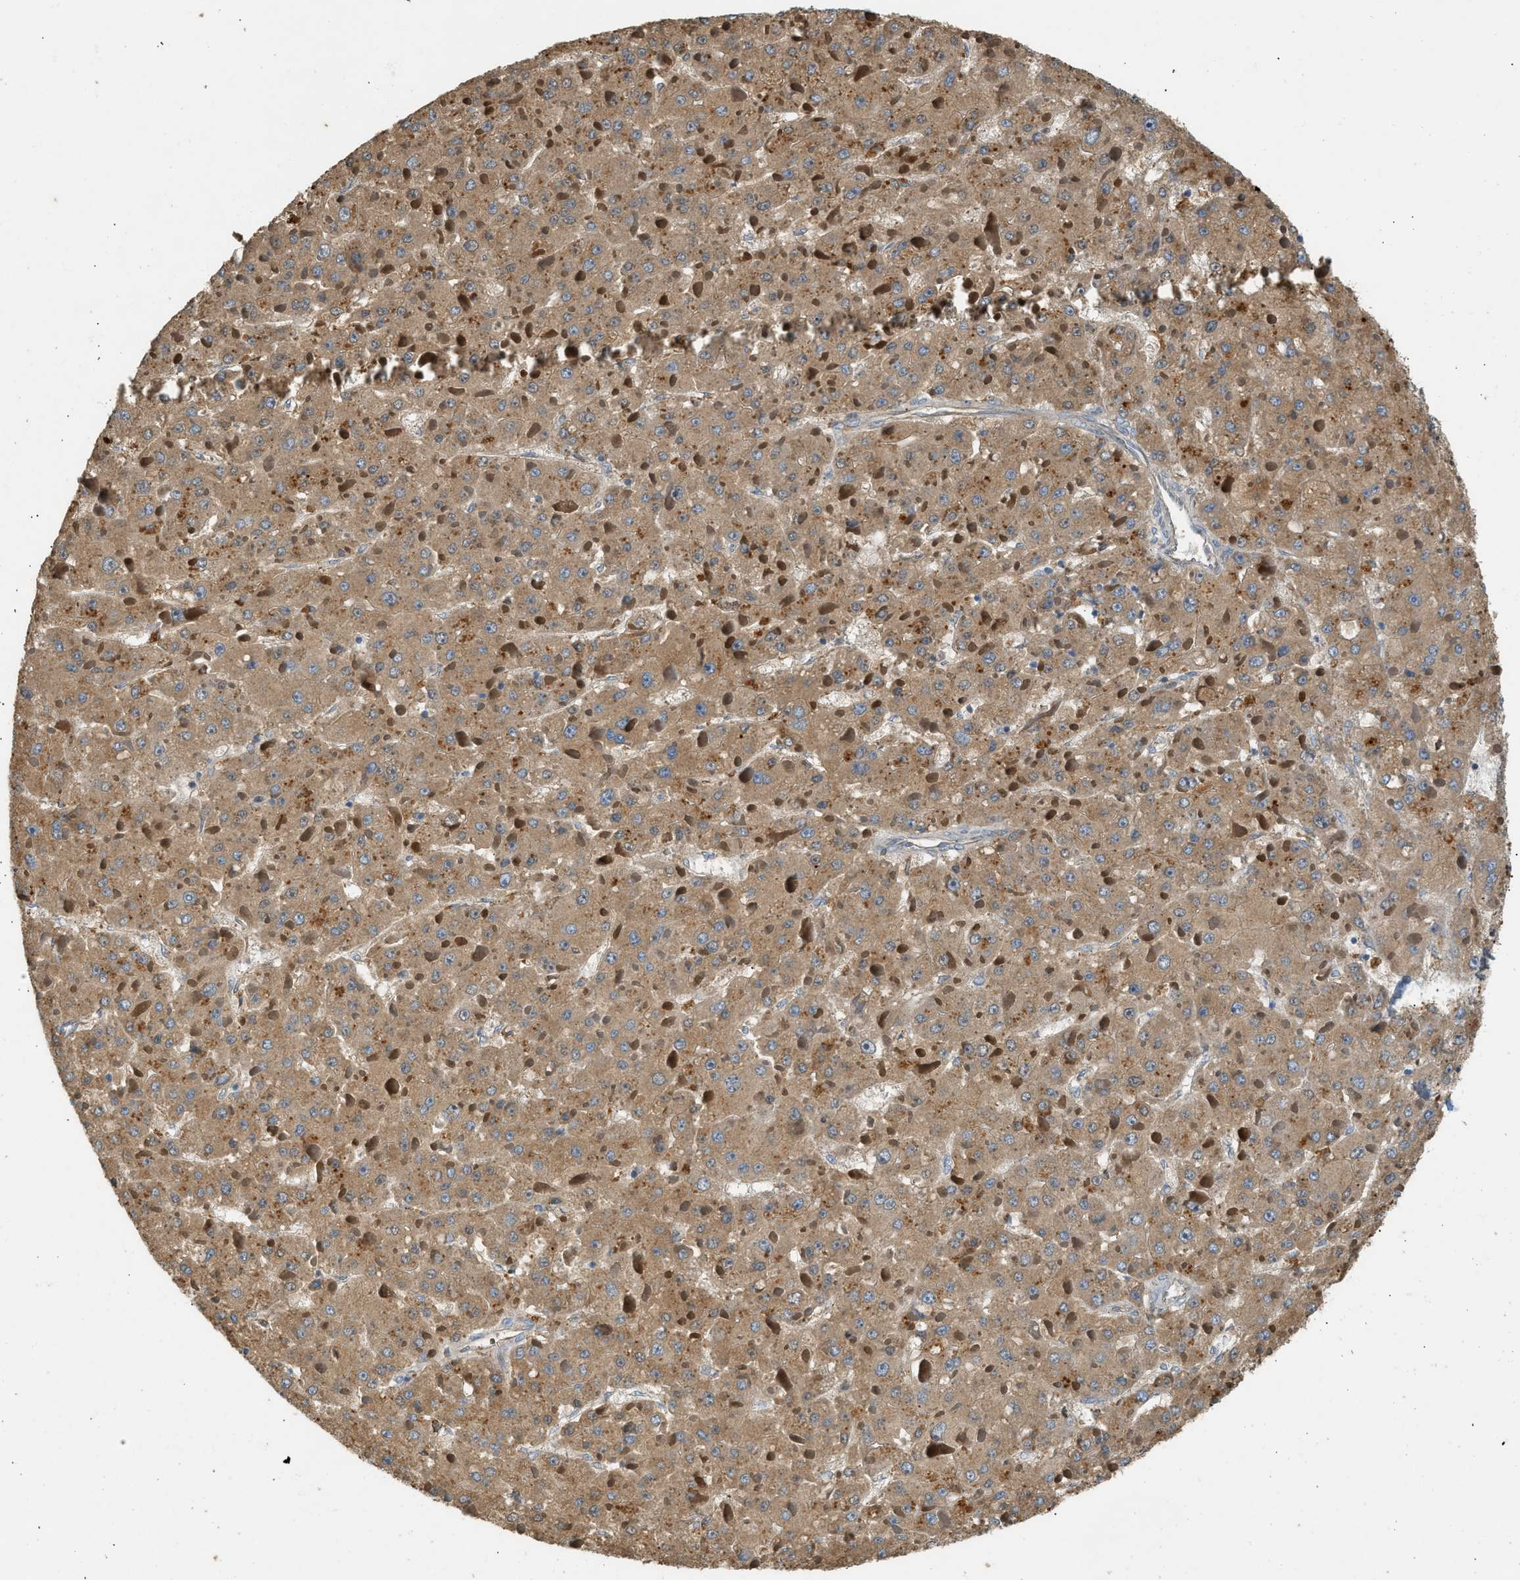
{"staining": {"intensity": "moderate", "quantity": ">75%", "location": "cytoplasmic/membranous"}, "tissue": "liver cancer", "cell_type": "Tumor cells", "image_type": "cancer", "snomed": [{"axis": "morphology", "description": "Carcinoma, Hepatocellular, NOS"}, {"axis": "topography", "description": "Liver"}], "caption": "Immunohistochemistry of human liver cancer (hepatocellular carcinoma) demonstrates medium levels of moderate cytoplasmic/membranous positivity in approximately >75% of tumor cells.", "gene": "CTSB", "patient": {"sex": "female", "age": 73}}